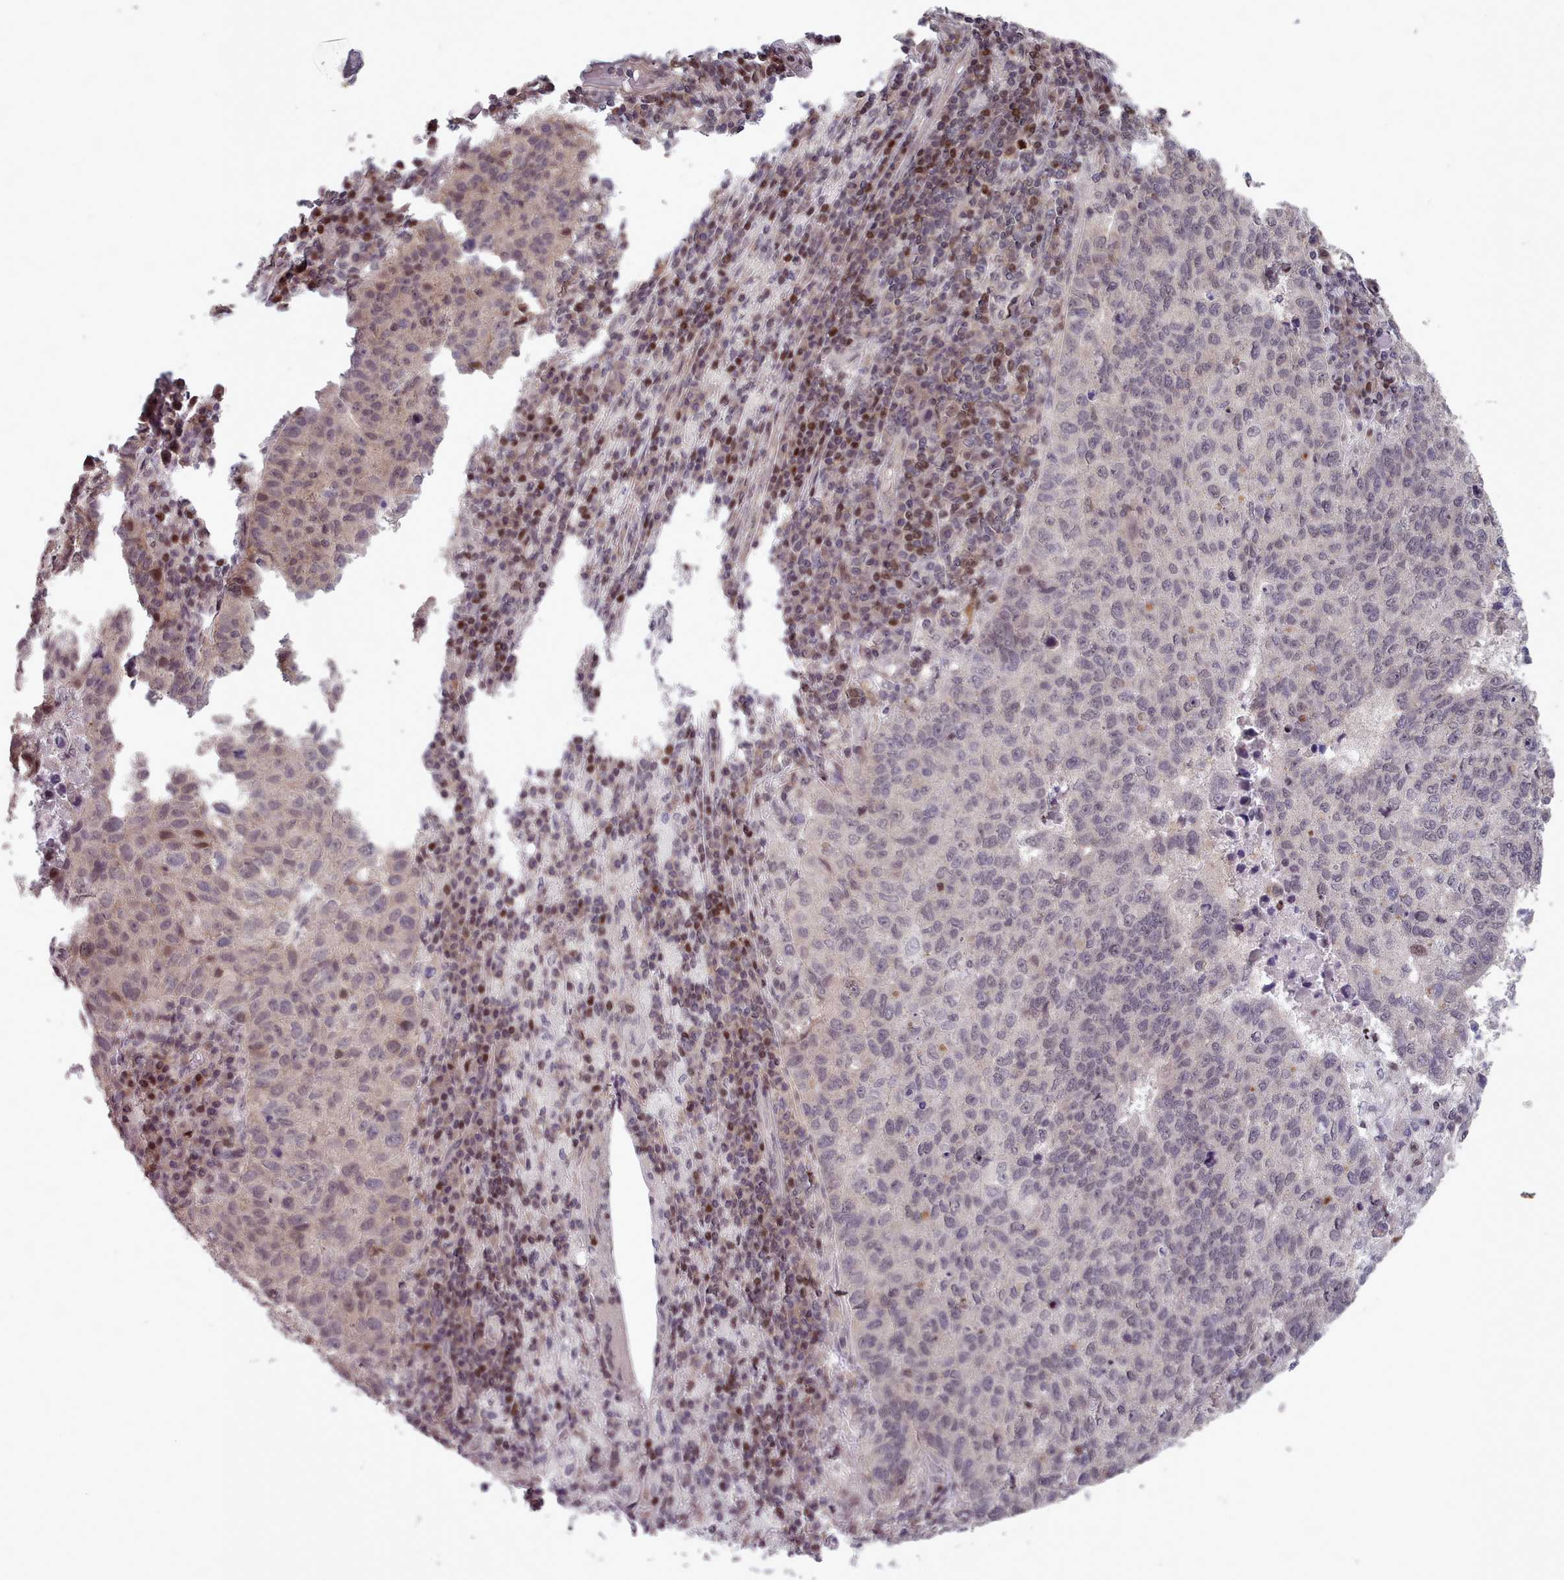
{"staining": {"intensity": "weak", "quantity": "<25%", "location": "nuclear"}, "tissue": "lung cancer", "cell_type": "Tumor cells", "image_type": "cancer", "snomed": [{"axis": "morphology", "description": "Squamous cell carcinoma, NOS"}, {"axis": "topography", "description": "Lung"}], "caption": "A photomicrograph of squamous cell carcinoma (lung) stained for a protein displays no brown staining in tumor cells.", "gene": "ENSA", "patient": {"sex": "male", "age": 73}}